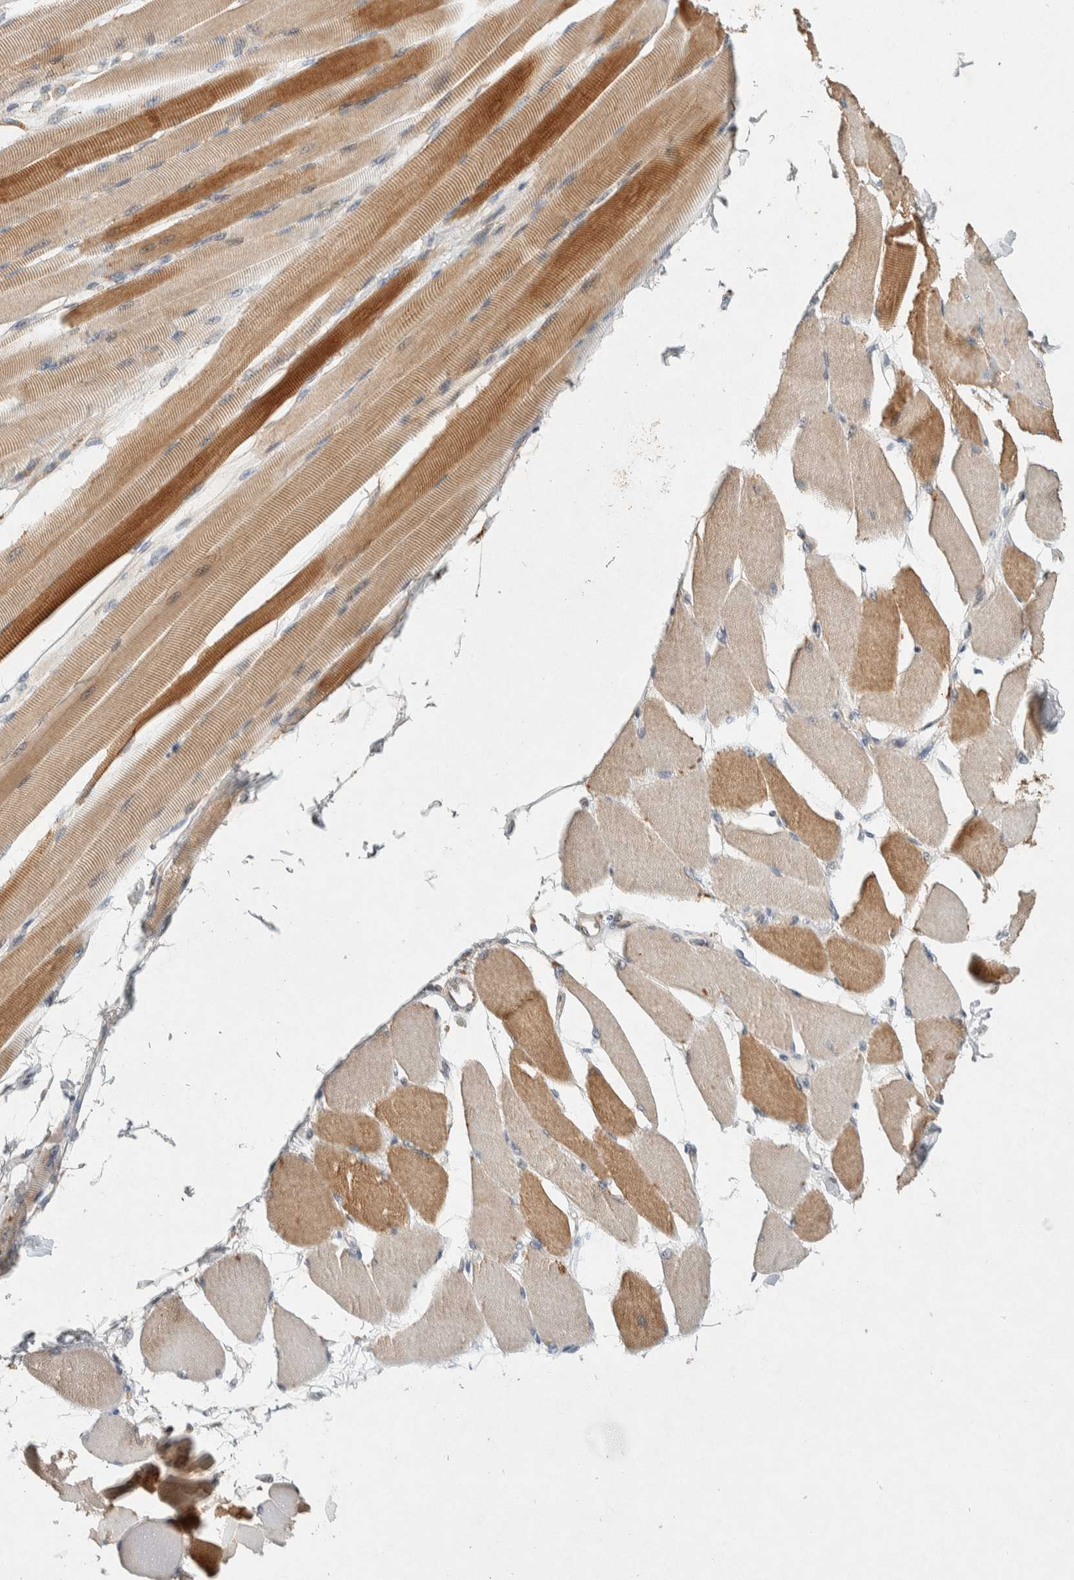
{"staining": {"intensity": "moderate", "quantity": ">75%", "location": "cytoplasmic/membranous"}, "tissue": "skeletal muscle", "cell_type": "Myocytes", "image_type": "normal", "snomed": [{"axis": "morphology", "description": "Normal tissue, NOS"}, {"axis": "topography", "description": "Skeletal muscle"}, {"axis": "topography", "description": "Peripheral nerve tissue"}], "caption": "Immunohistochemistry (DAB (3,3'-diaminobenzidine)) staining of unremarkable human skeletal muscle reveals moderate cytoplasmic/membranous protein staining in about >75% of myocytes.", "gene": "PXK", "patient": {"sex": "female", "age": 84}}